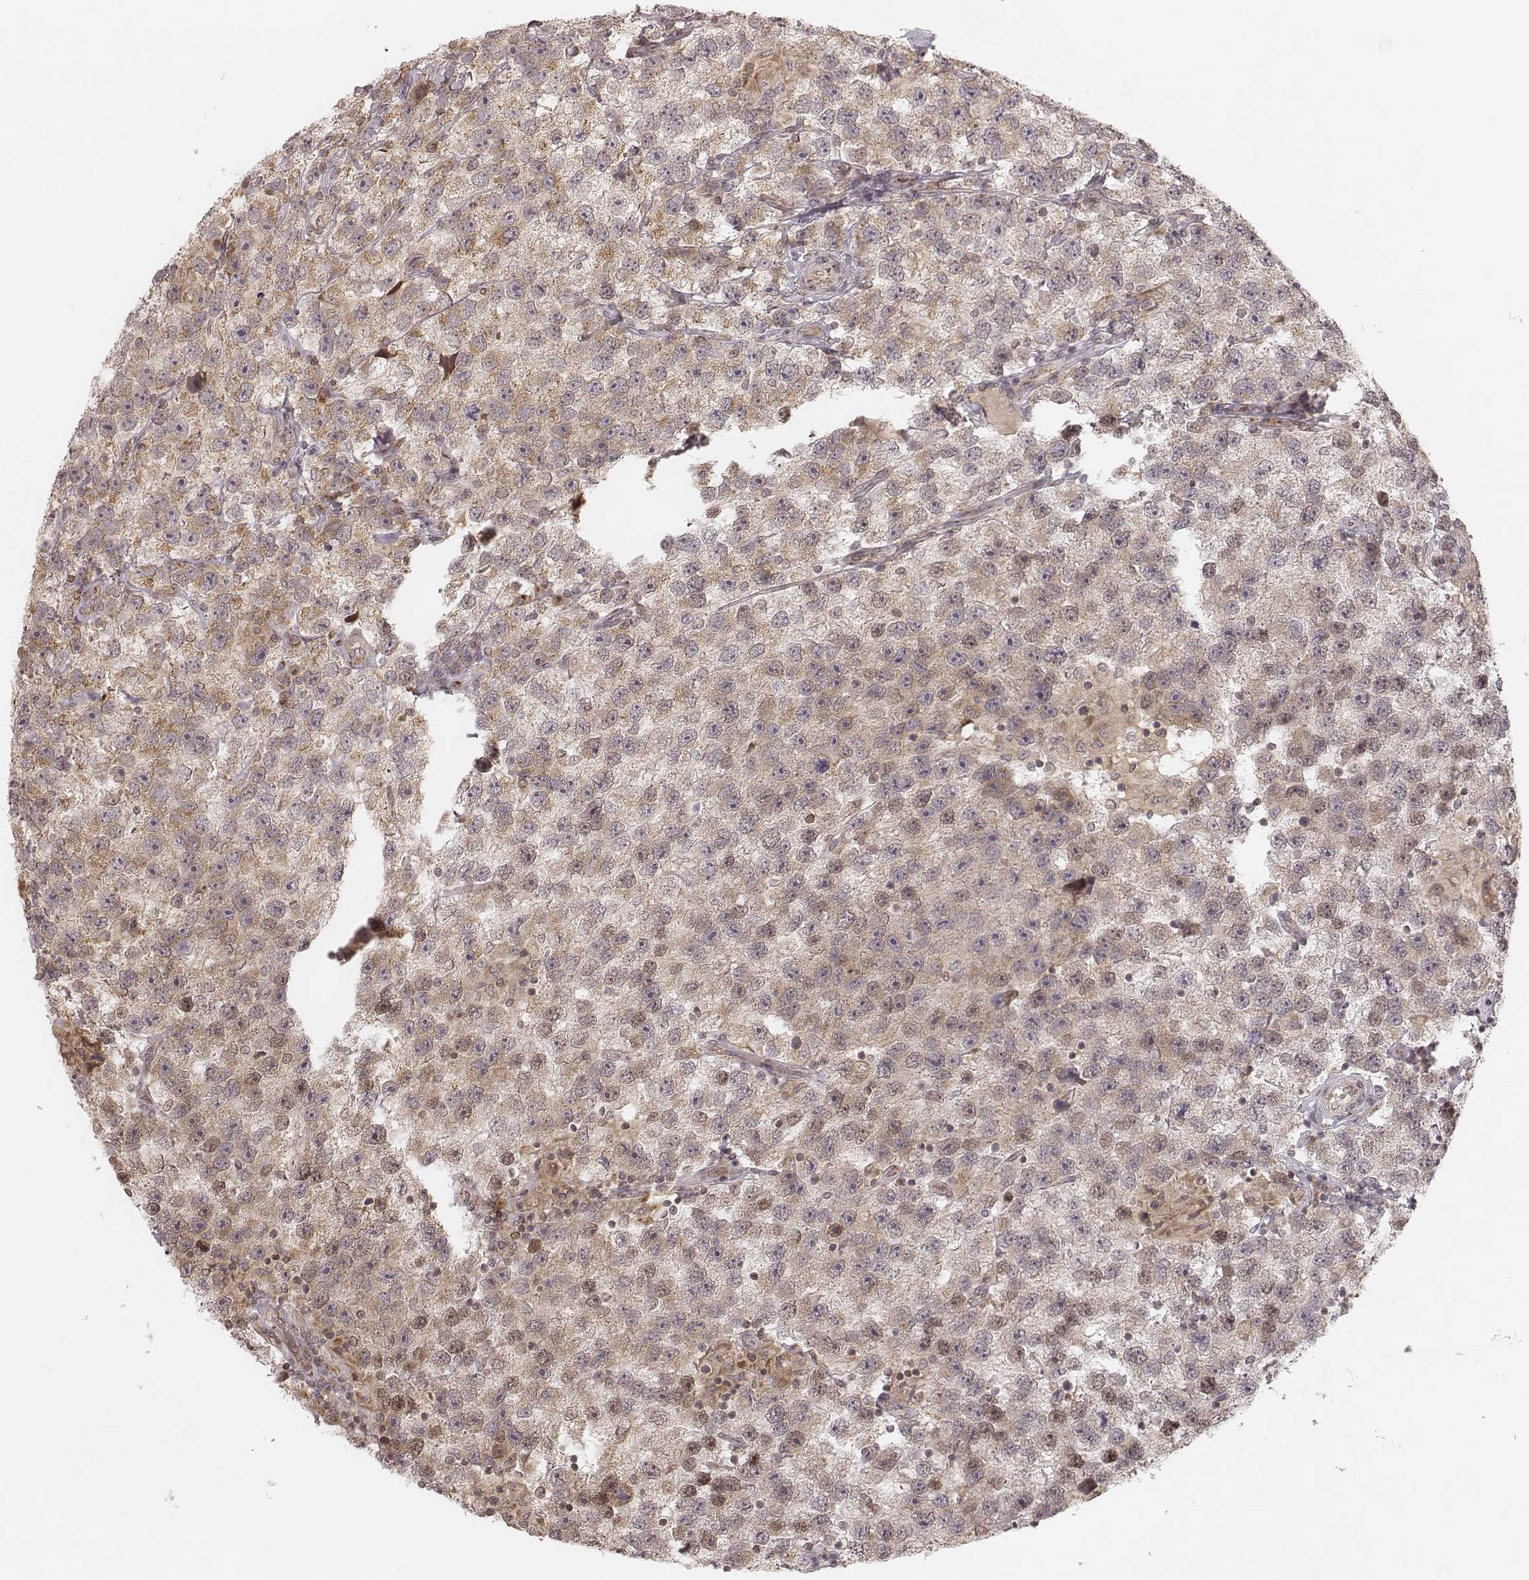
{"staining": {"intensity": "weak", "quantity": ">75%", "location": "cytoplasmic/membranous"}, "tissue": "testis cancer", "cell_type": "Tumor cells", "image_type": "cancer", "snomed": [{"axis": "morphology", "description": "Seminoma, NOS"}, {"axis": "topography", "description": "Testis"}], "caption": "Immunohistochemical staining of testis seminoma demonstrates low levels of weak cytoplasmic/membranous expression in approximately >75% of tumor cells. (DAB IHC with brightfield microscopy, high magnification).", "gene": "MYO19", "patient": {"sex": "male", "age": 26}}